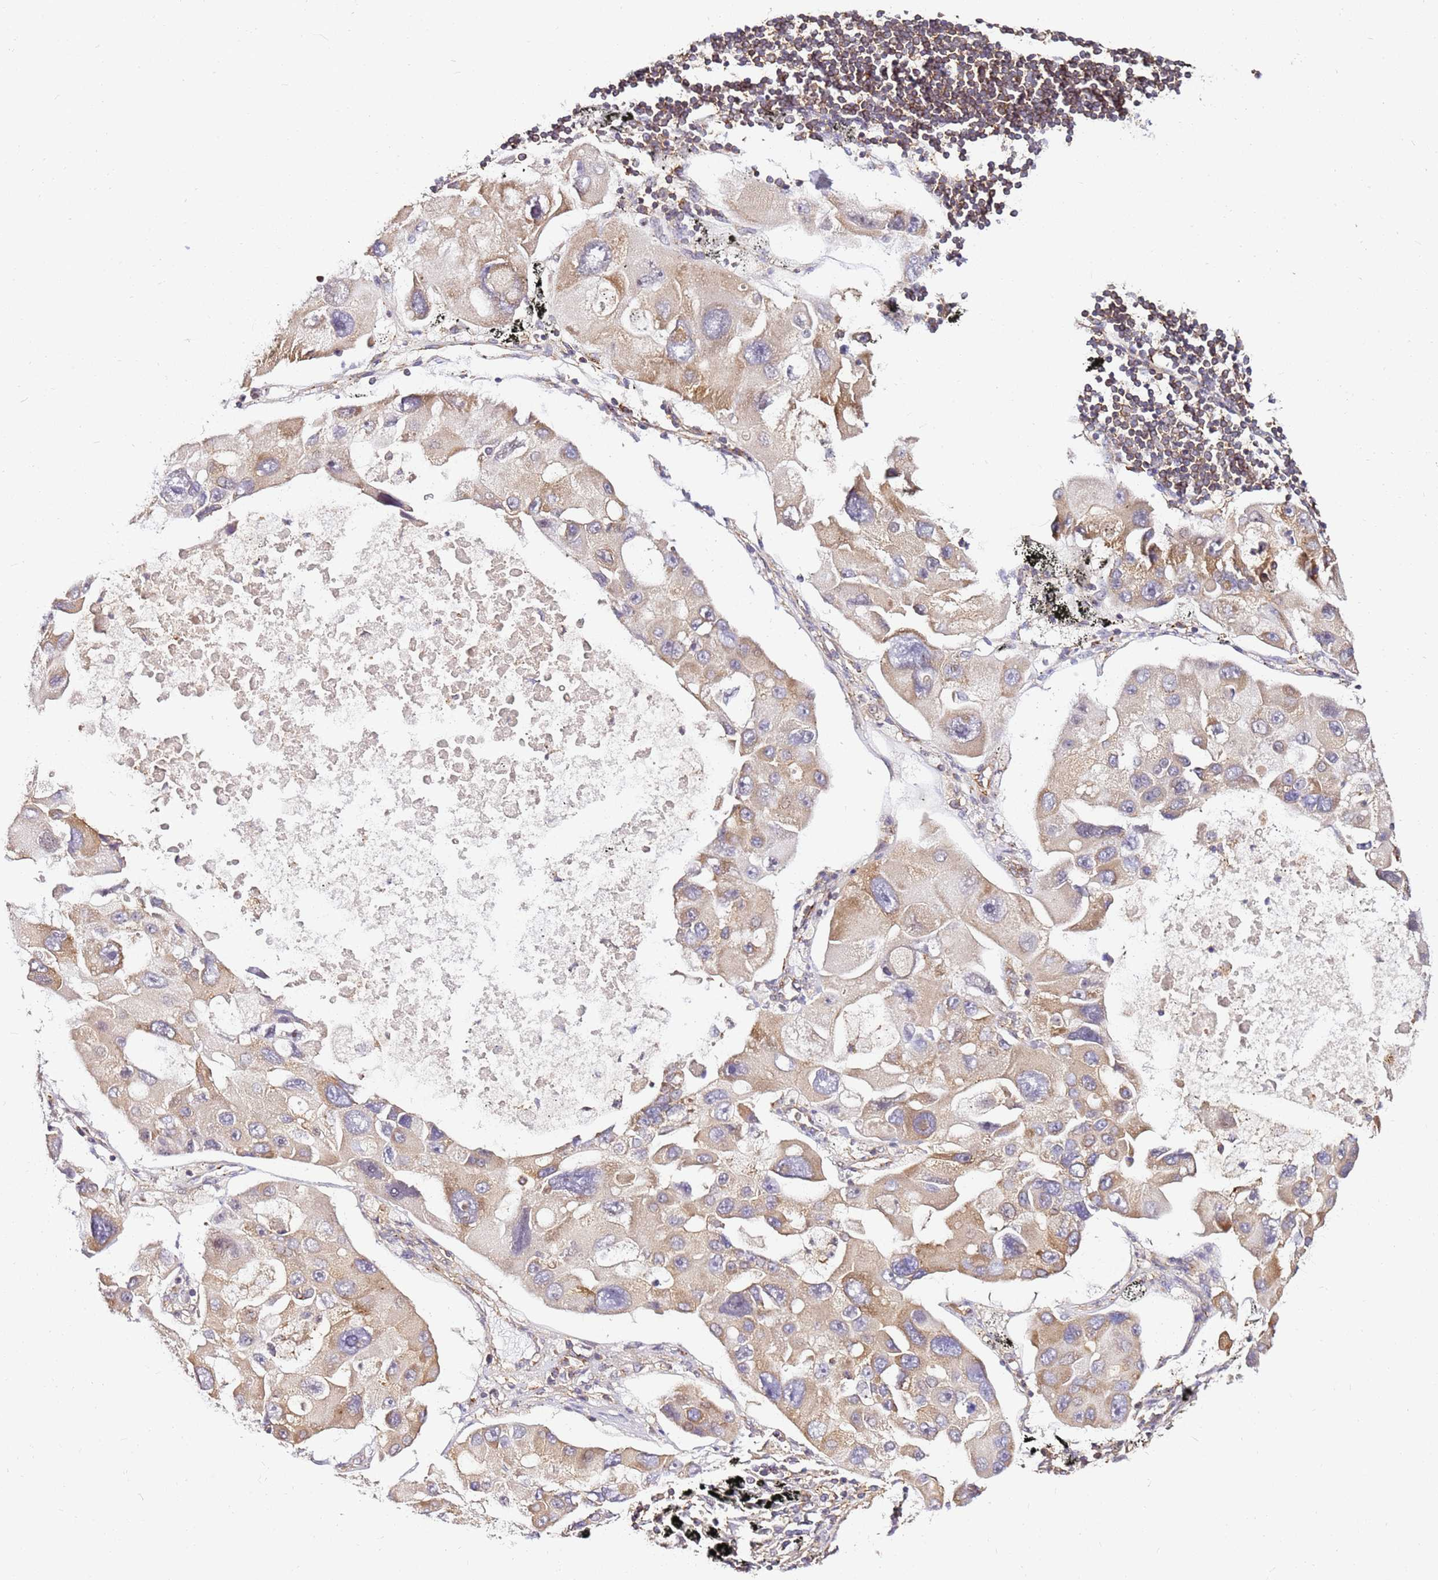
{"staining": {"intensity": "moderate", "quantity": "25%-75%", "location": "cytoplasmic/membranous"}, "tissue": "lung cancer", "cell_type": "Tumor cells", "image_type": "cancer", "snomed": [{"axis": "morphology", "description": "Adenocarcinoma, NOS"}, {"axis": "topography", "description": "Lung"}], "caption": "Lung cancer (adenocarcinoma) stained for a protein (brown) exhibits moderate cytoplasmic/membranous positive staining in about 25%-75% of tumor cells.", "gene": "PIH1D1", "patient": {"sex": "female", "age": 54}}